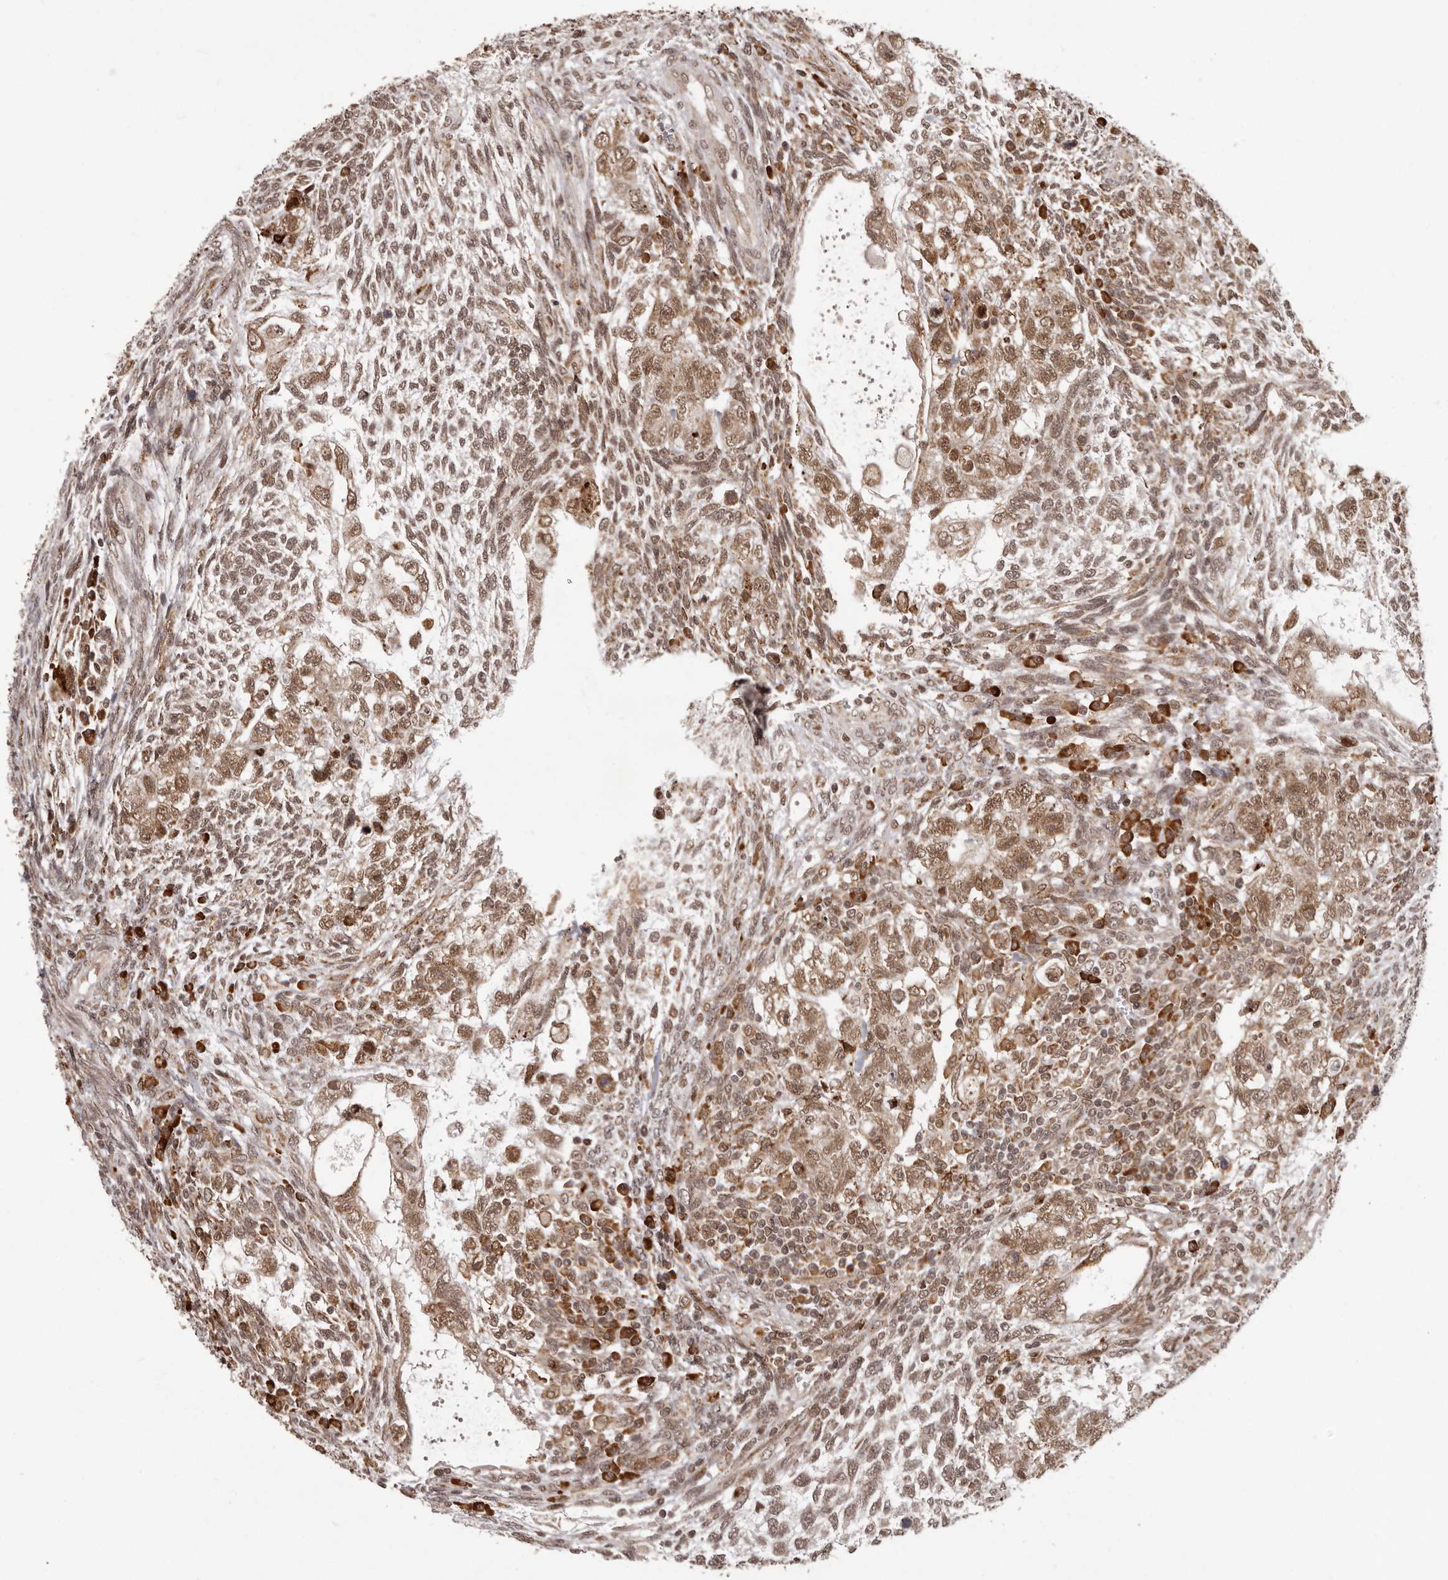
{"staining": {"intensity": "moderate", "quantity": ">75%", "location": "nuclear"}, "tissue": "testis cancer", "cell_type": "Tumor cells", "image_type": "cancer", "snomed": [{"axis": "morphology", "description": "Carcinoma, Embryonal, NOS"}, {"axis": "topography", "description": "Testis"}], "caption": "Immunohistochemistry (IHC) histopathology image of testis embryonal carcinoma stained for a protein (brown), which reveals medium levels of moderate nuclear expression in about >75% of tumor cells.", "gene": "IL32", "patient": {"sex": "male", "age": 37}}